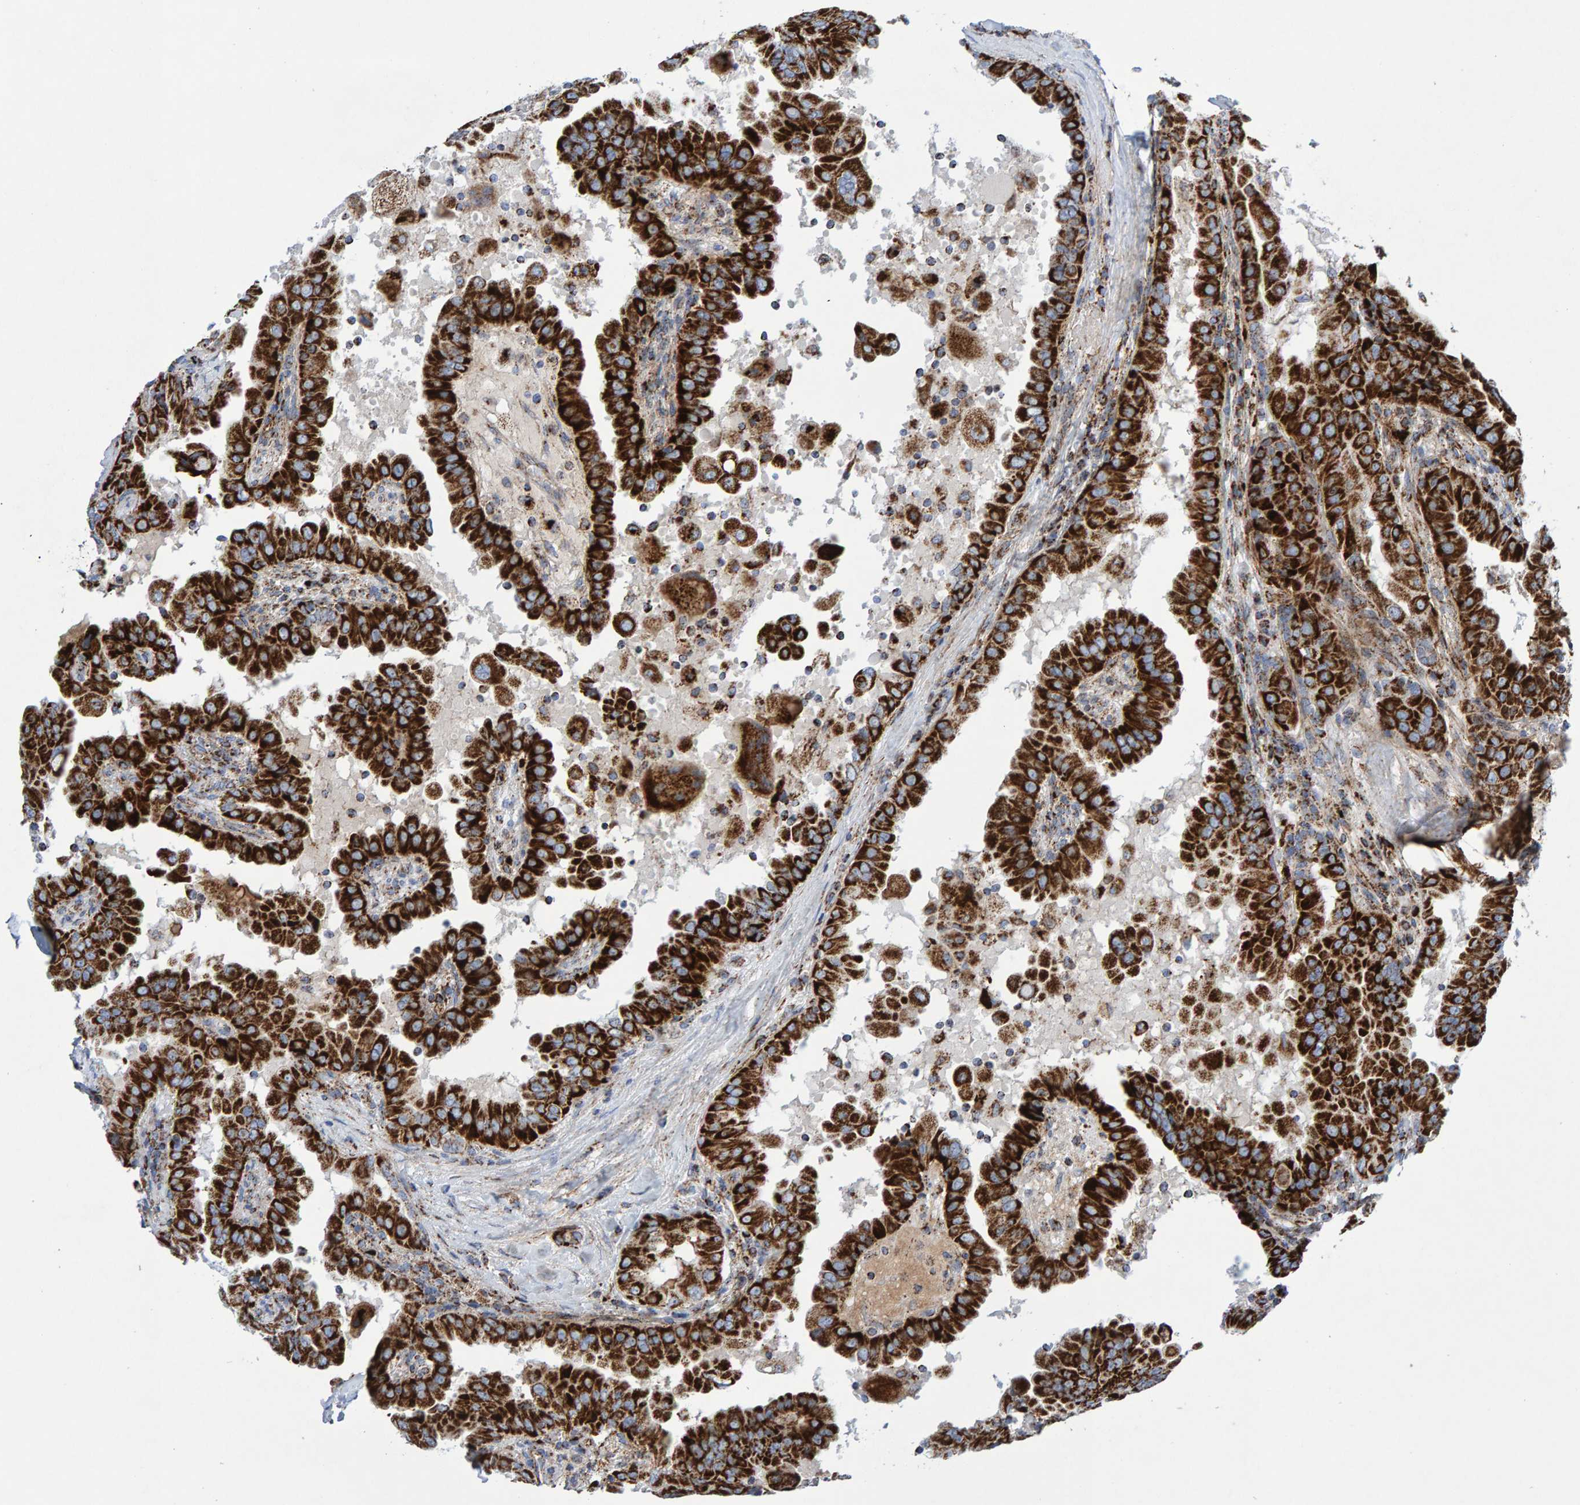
{"staining": {"intensity": "strong", "quantity": ">75%", "location": "cytoplasmic/membranous"}, "tissue": "thyroid cancer", "cell_type": "Tumor cells", "image_type": "cancer", "snomed": [{"axis": "morphology", "description": "Papillary adenocarcinoma, NOS"}, {"axis": "topography", "description": "Thyroid gland"}], "caption": "This is a photomicrograph of immunohistochemistry staining of thyroid papillary adenocarcinoma, which shows strong expression in the cytoplasmic/membranous of tumor cells.", "gene": "GGTA1", "patient": {"sex": "male", "age": 33}}